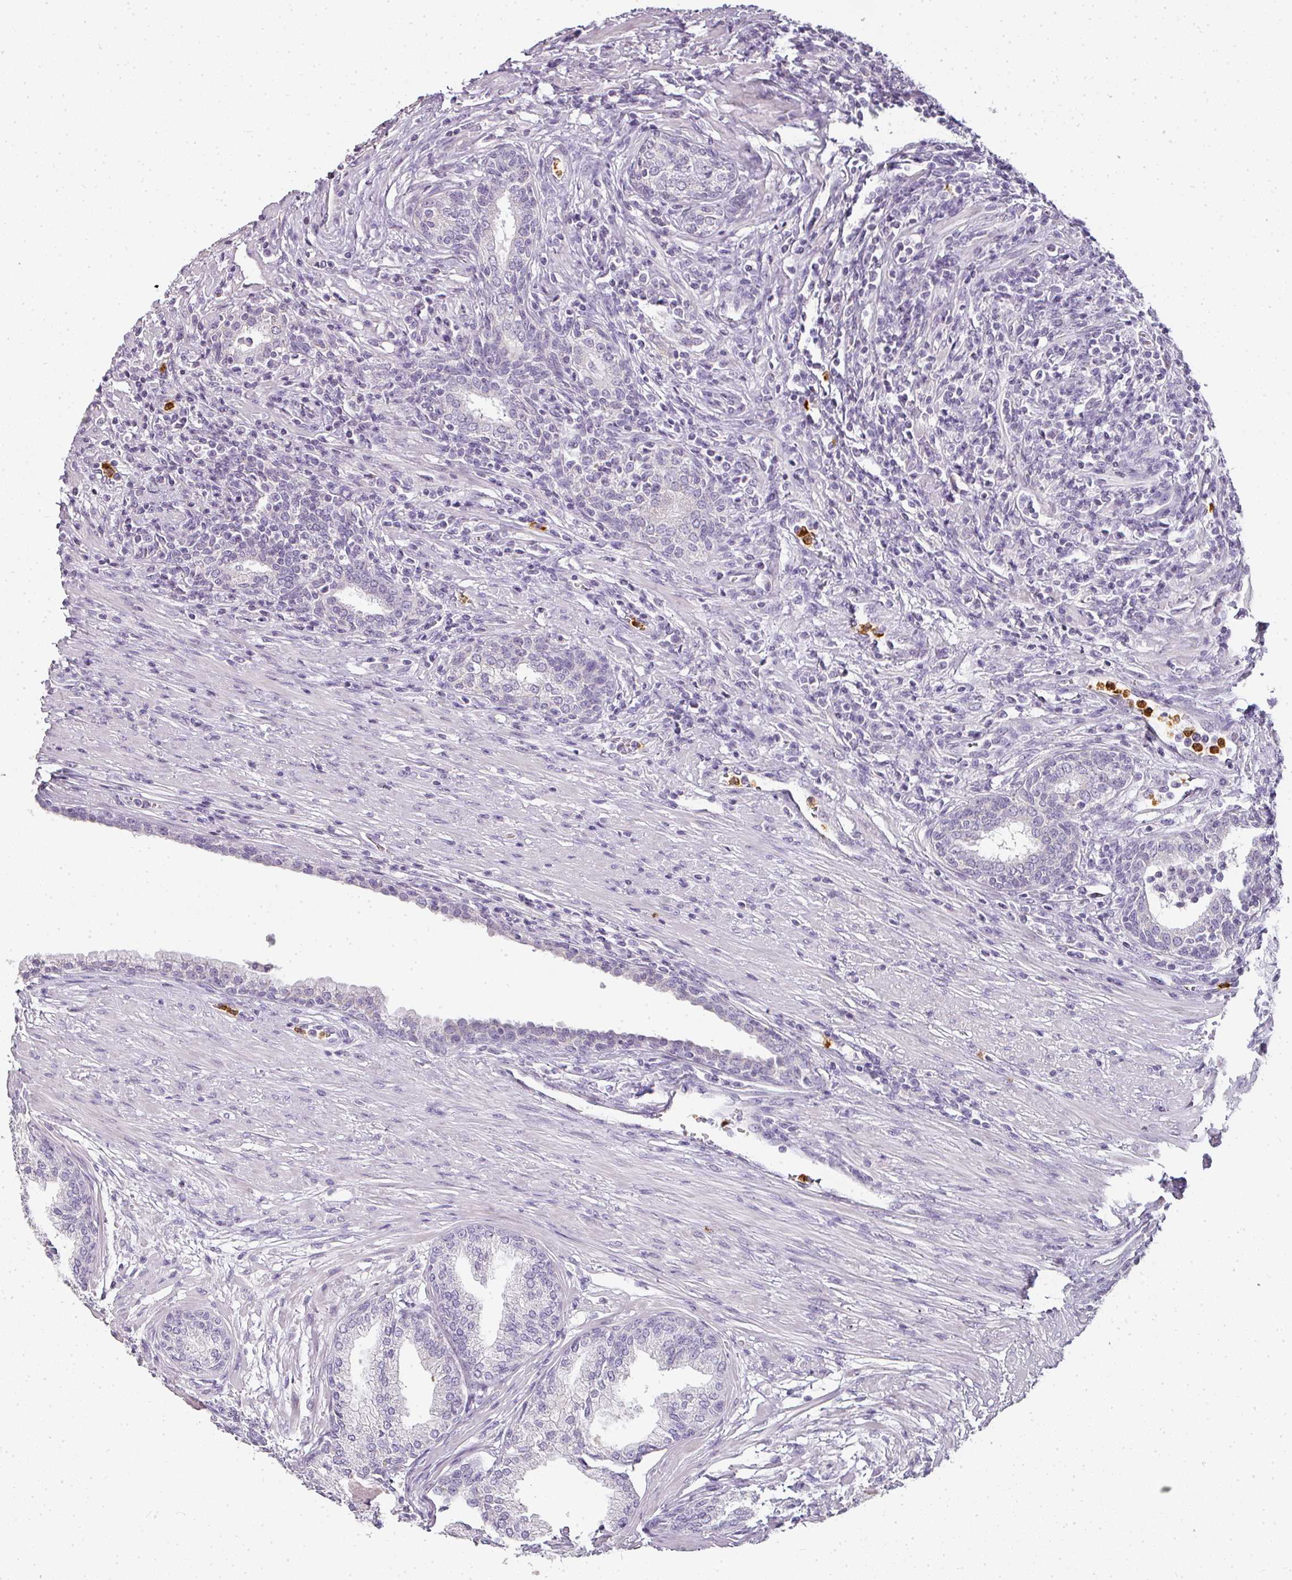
{"staining": {"intensity": "negative", "quantity": "none", "location": "none"}, "tissue": "prostate cancer", "cell_type": "Tumor cells", "image_type": "cancer", "snomed": [{"axis": "morphology", "description": "Adenocarcinoma, High grade"}, {"axis": "topography", "description": "Prostate"}], "caption": "This is an immunohistochemistry (IHC) histopathology image of human prostate cancer (adenocarcinoma (high-grade)). There is no positivity in tumor cells.", "gene": "CAMP", "patient": {"sex": "male", "age": 67}}